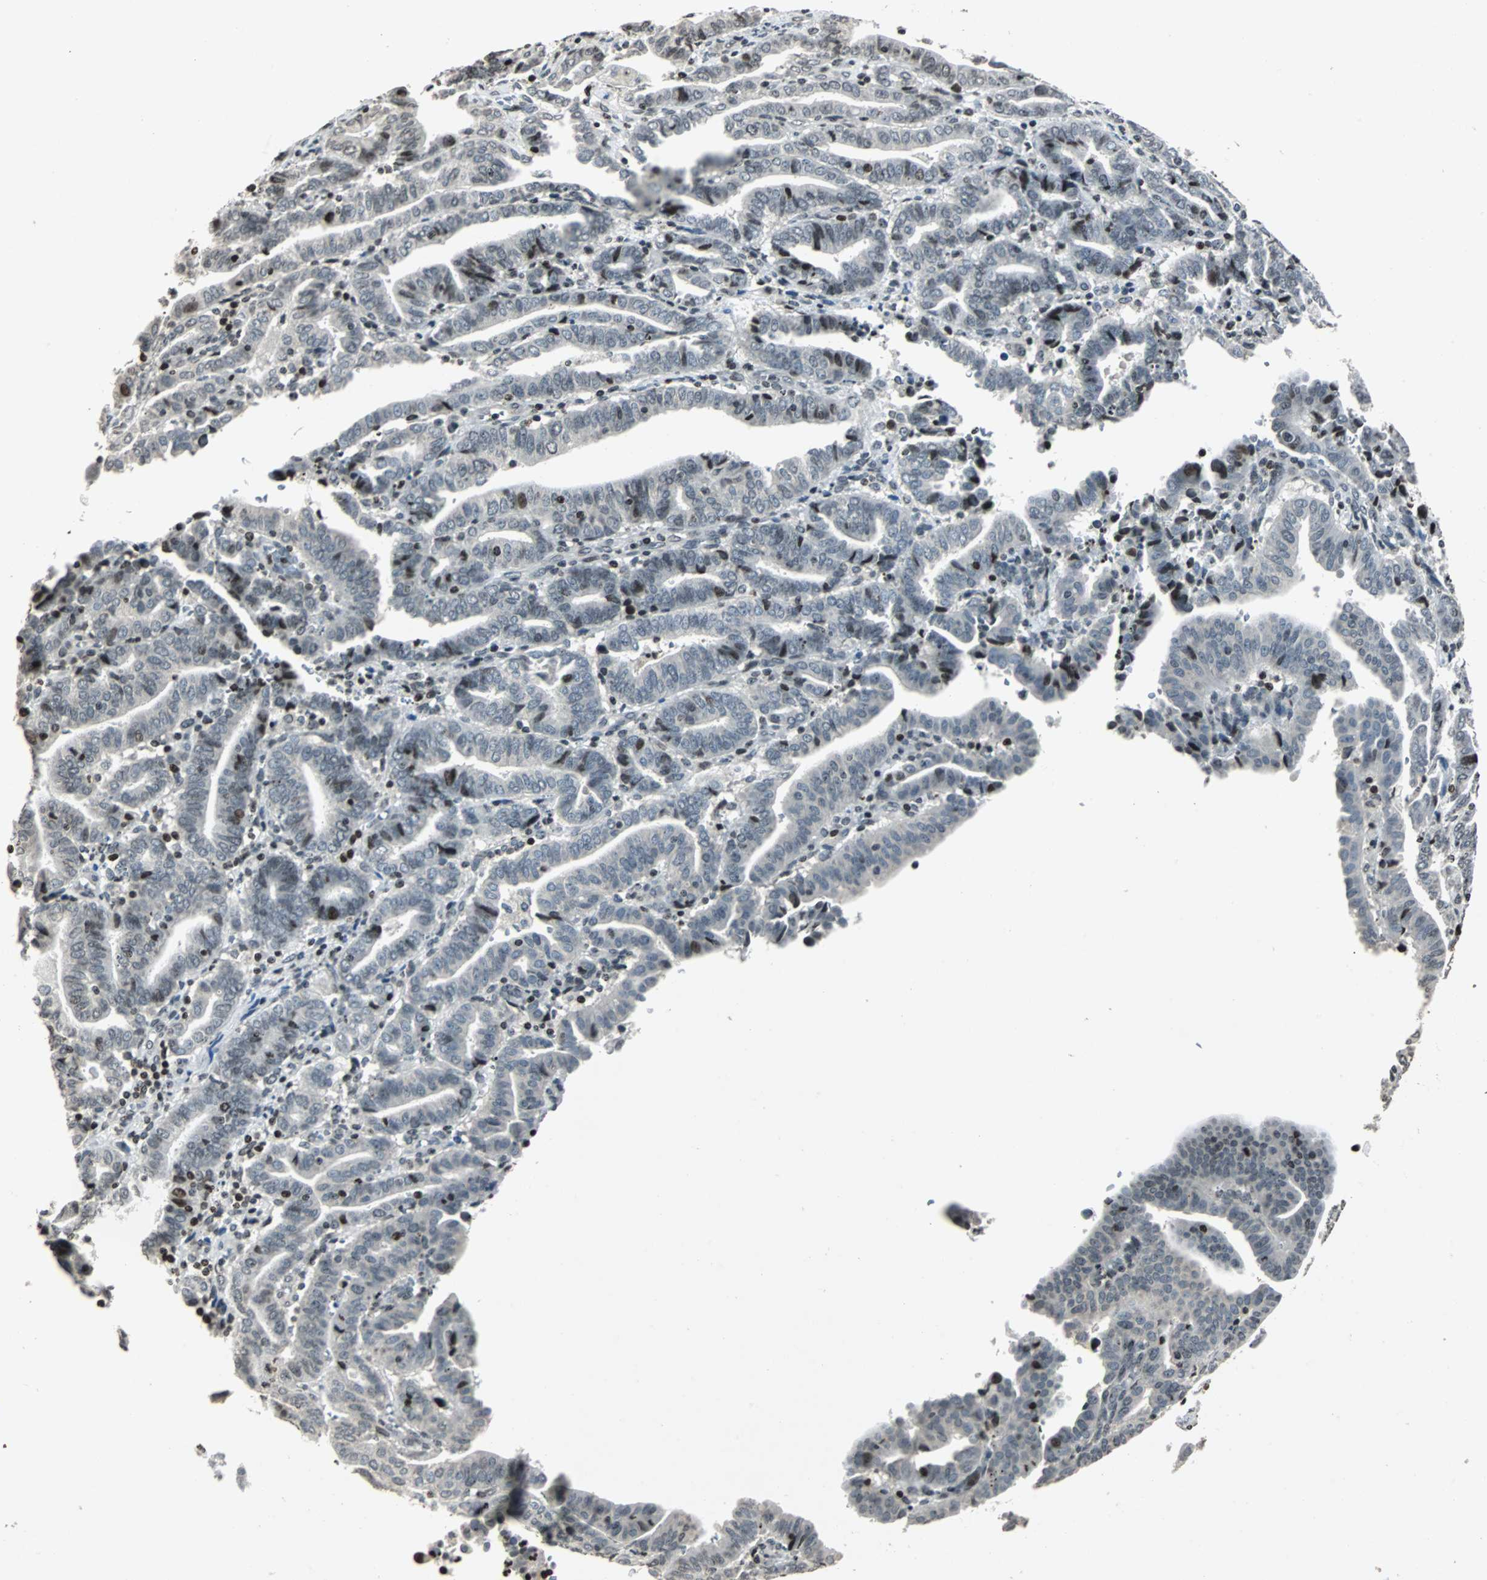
{"staining": {"intensity": "moderate", "quantity": "<25%", "location": "nuclear"}, "tissue": "endometrial cancer", "cell_type": "Tumor cells", "image_type": "cancer", "snomed": [{"axis": "morphology", "description": "Adenocarcinoma, NOS"}, {"axis": "topography", "description": "Uterus"}], "caption": "Tumor cells exhibit low levels of moderate nuclear expression in about <25% of cells in endometrial adenocarcinoma. The staining was performed using DAB (3,3'-diaminobenzidine) to visualize the protein expression in brown, while the nuclei were stained in blue with hematoxylin (Magnification: 20x).", "gene": "PAXIP1", "patient": {"sex": "female", "age": 83}}